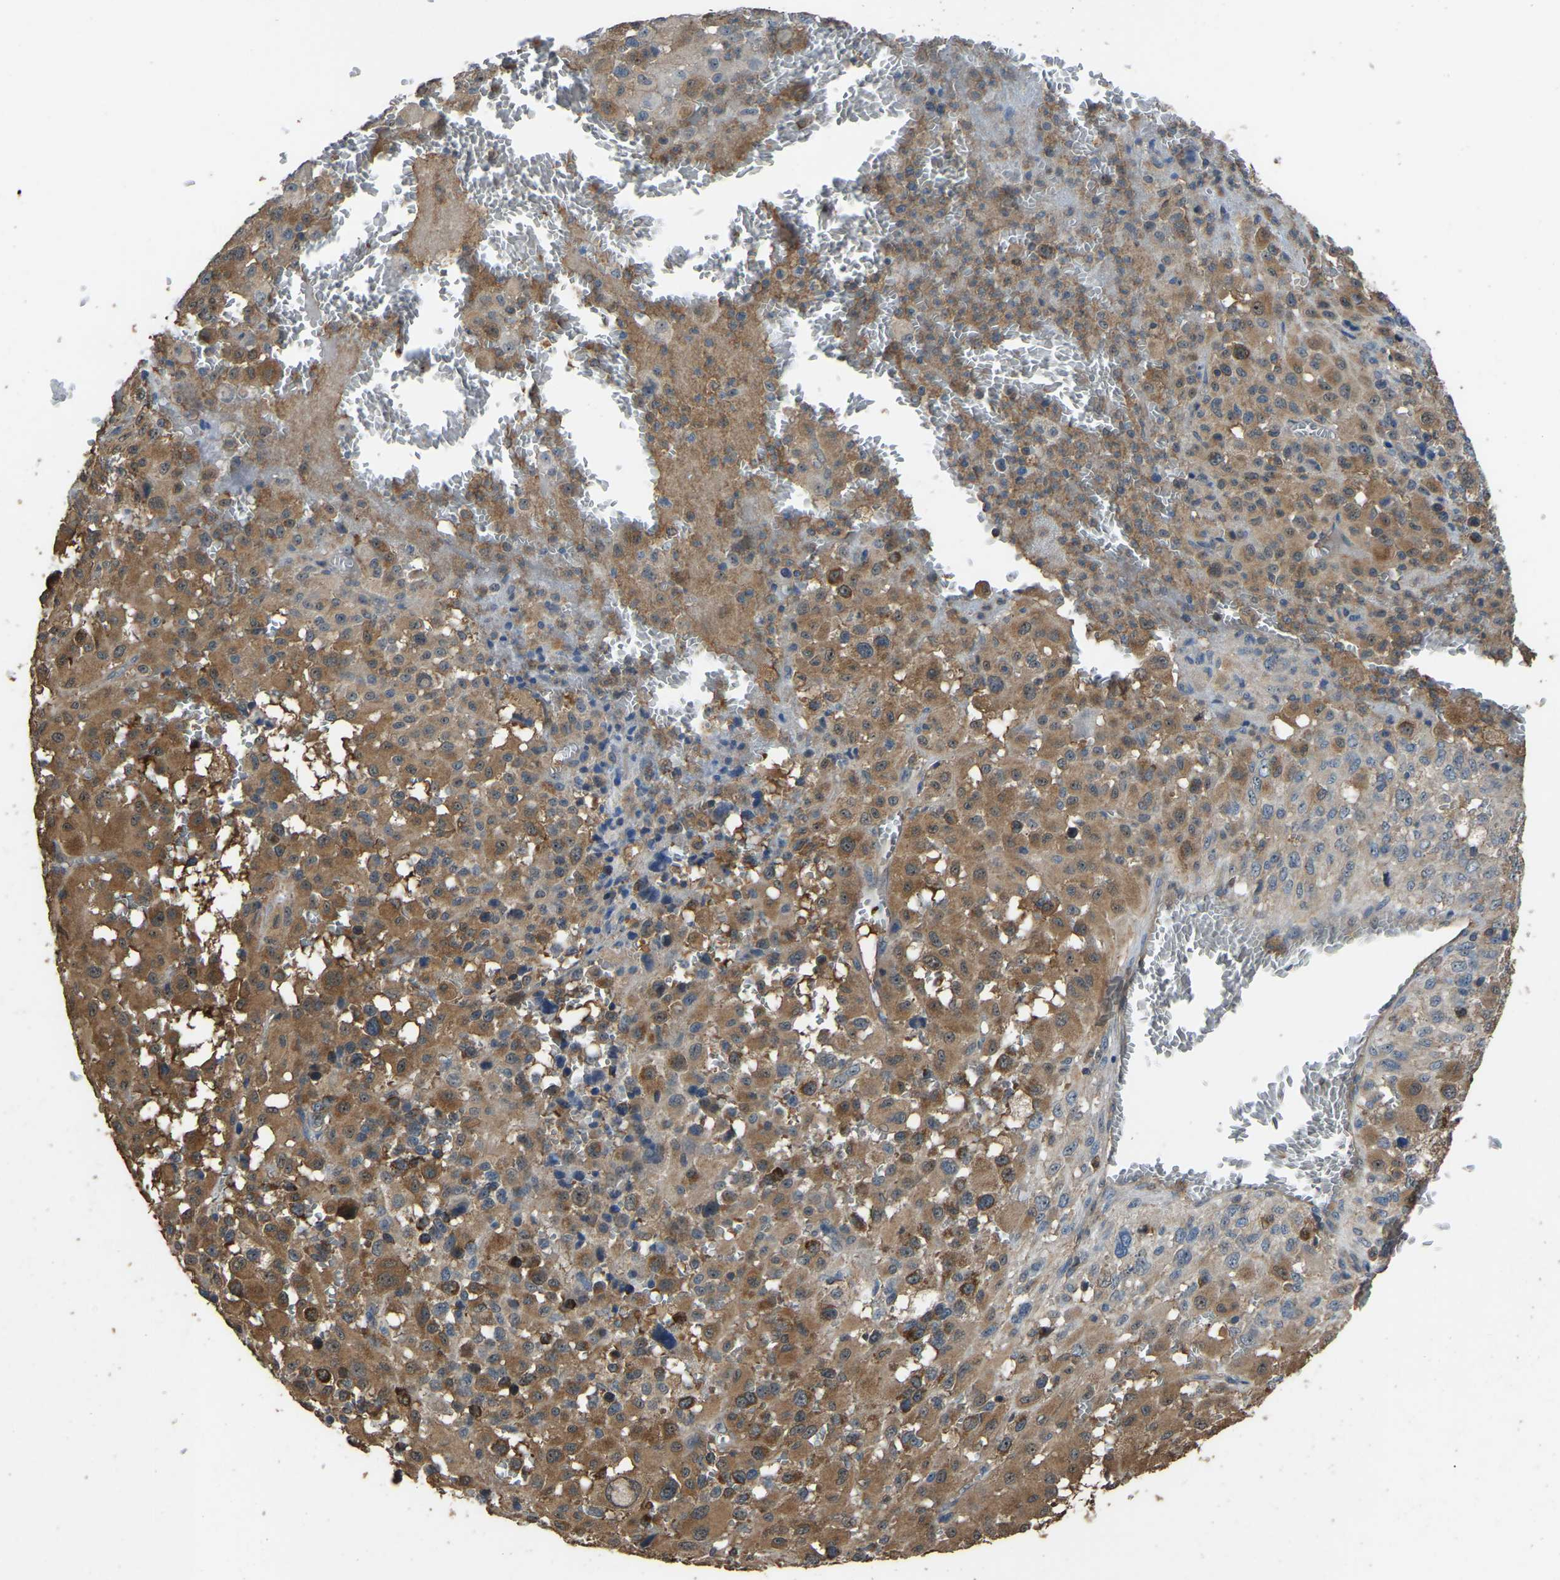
{"staining": {"intensity": "moderate", "quantity": ">75%", "location": "cytoplasmic/membranous"}, "tissue": "melanoma", "cell_type": "Tumor cells", "image_type": "cancer", "snomed": [{"axis": "morphology", "description": "Malignant melanoma, Metastatic site"}, {"axis": "topography", "description": "Skin"}], "caption": "Tumor cells demonstrate medium levels of moderate cytoplasmic/membranous expression in about >75% of cells in melanoma. (Stains: DAB (3,3'-diaminobenzidine) in brown, nuclei in blue, Microscopy: brightfield microscopy at high magnification).", "gene": "FHIT", "patient": {"sex": "female", "age": 74}}